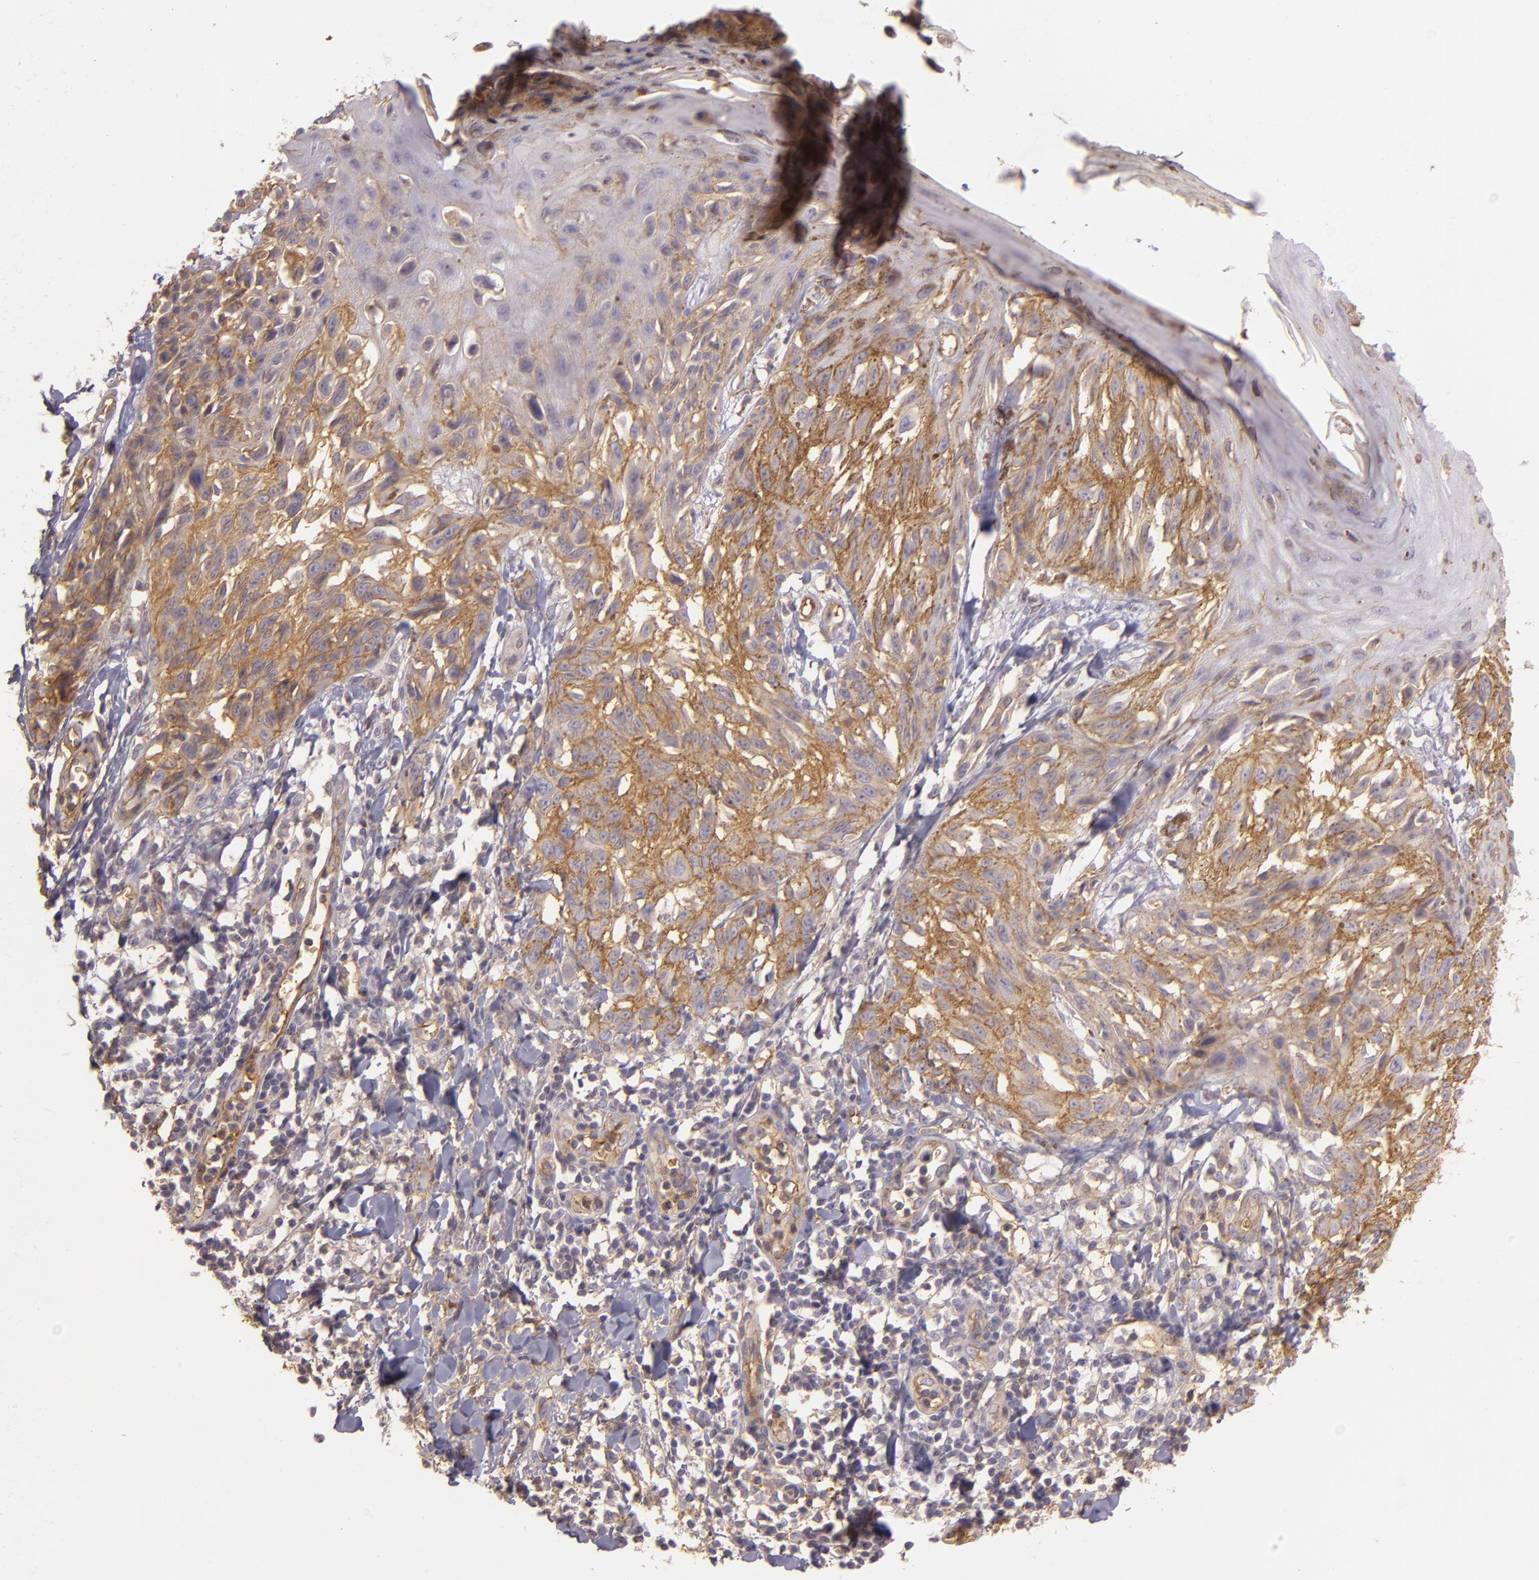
{"staining": {"intensity": "moderate", "quantity": ">75%", "location": "cytoplasmic/membranous"}, "tissue": "melanoma", "cell_type": "Tumor cells", "image_type": "cancer", "snomed": [{"axis": "morphology", "description": "Malignant melanoma, NOS"}, {"axis": "topography", "description": "Skin"}], "caption": "Melanoma stained with a brown dye demonstrates moderate cytoplasmic/membranous positive staining in about >75% of tumor cells.", "gene": "CD59", "patient": {"sex": "female", "age": 77}}